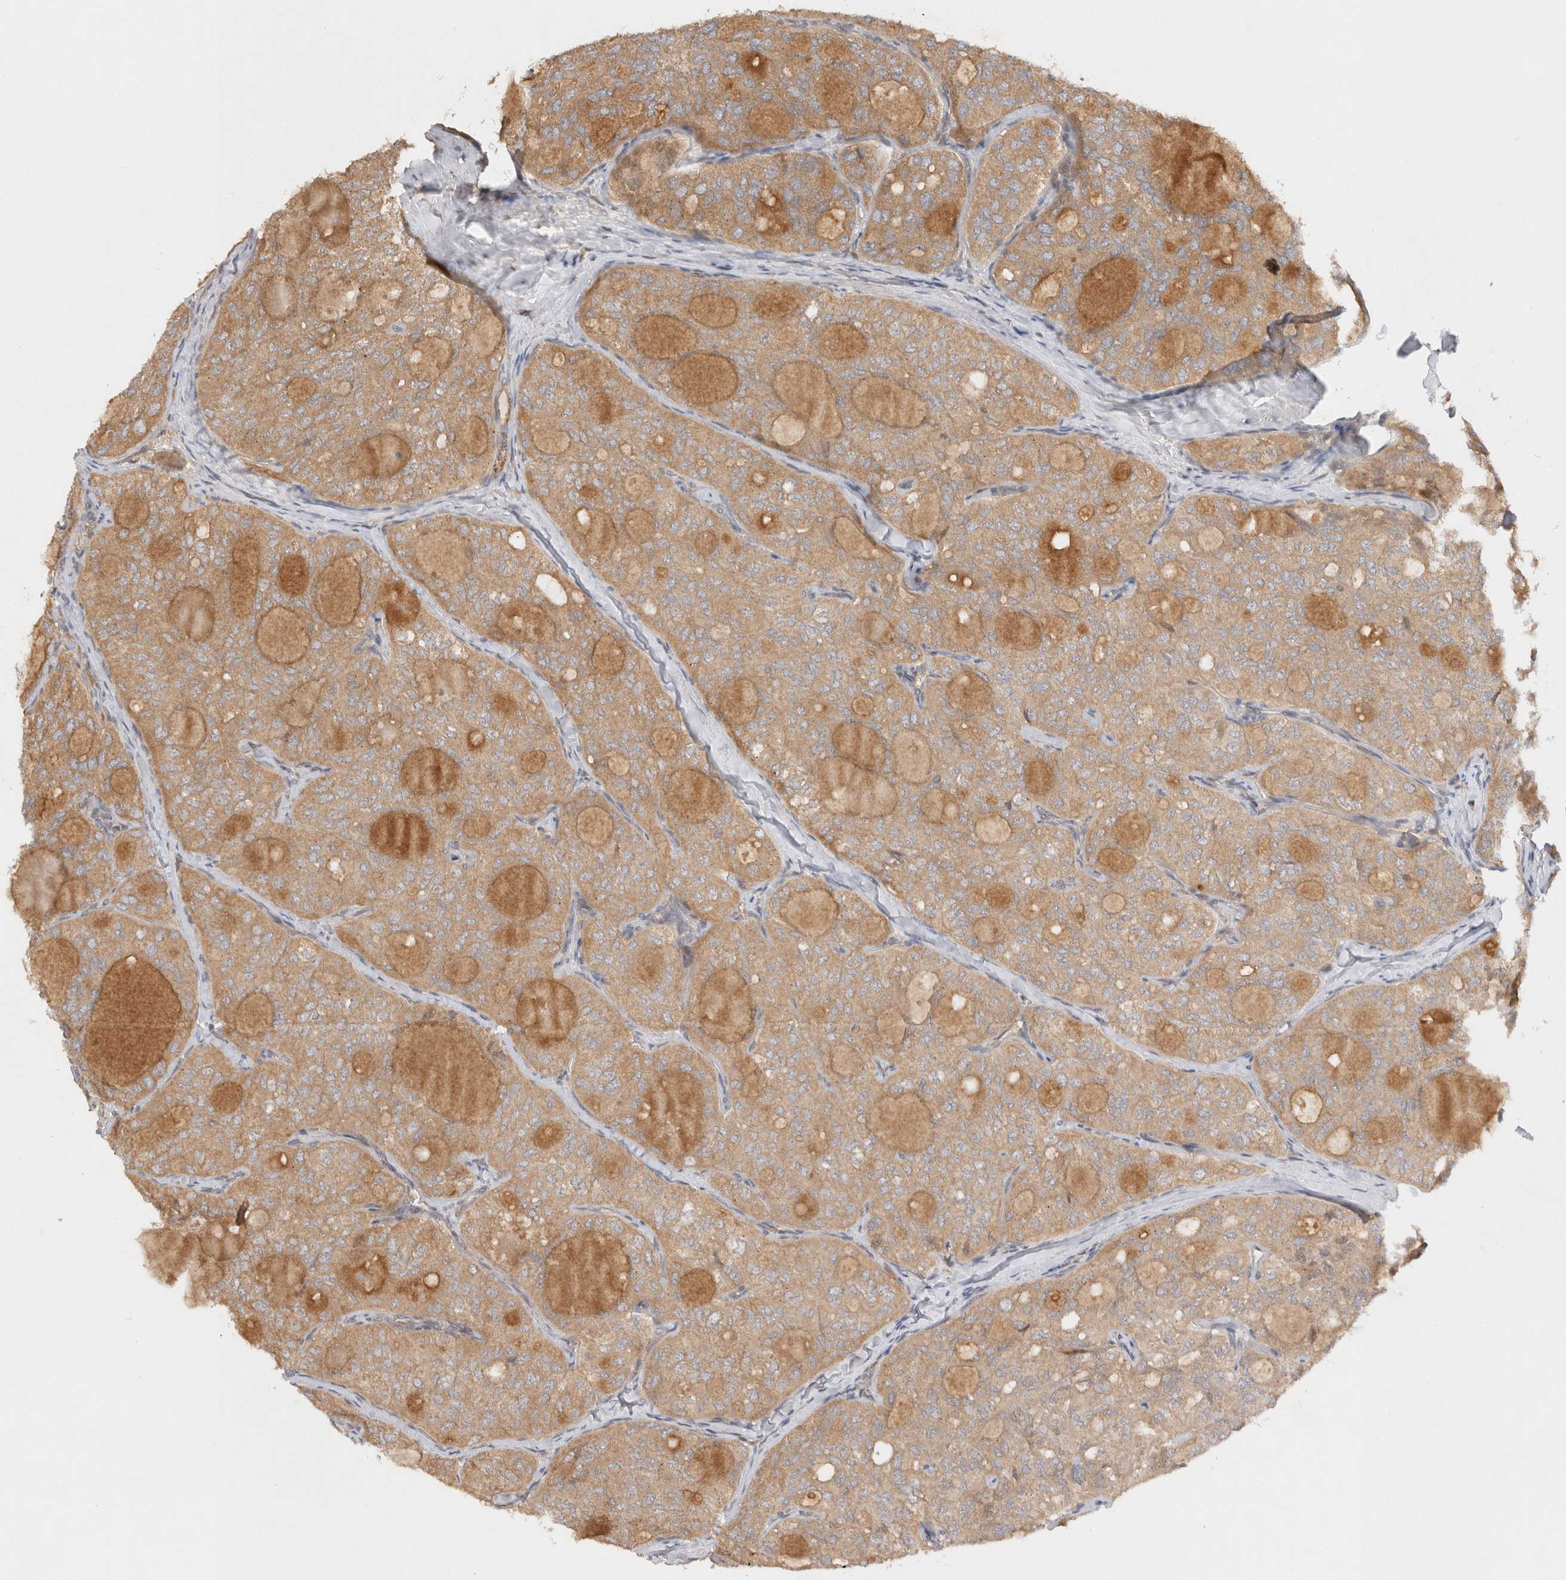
{"staining": {"intensity": "weak", "quantity": ">75%", "location": "cytoplasmic/membranous"}, "tissue": "thyroid cancer", "cell_type": "Tumor cells", "image_type": "cancer", "snomed": [{"axis": "morphology", "description": "Follicular adenoma carcinoma, NOS"}, {"axis": "topography", "description": "Thyroid gland"}], "caption": "A histopathology image showing weak cytoplasmic/membranous expression in about >75% of tumor cells in follicular adenoma carcinoma (thyroid), as visualized by brown immunohistochemical staining.", "gene": "HTT", "patient": {"sex": "male", "age": 75}}